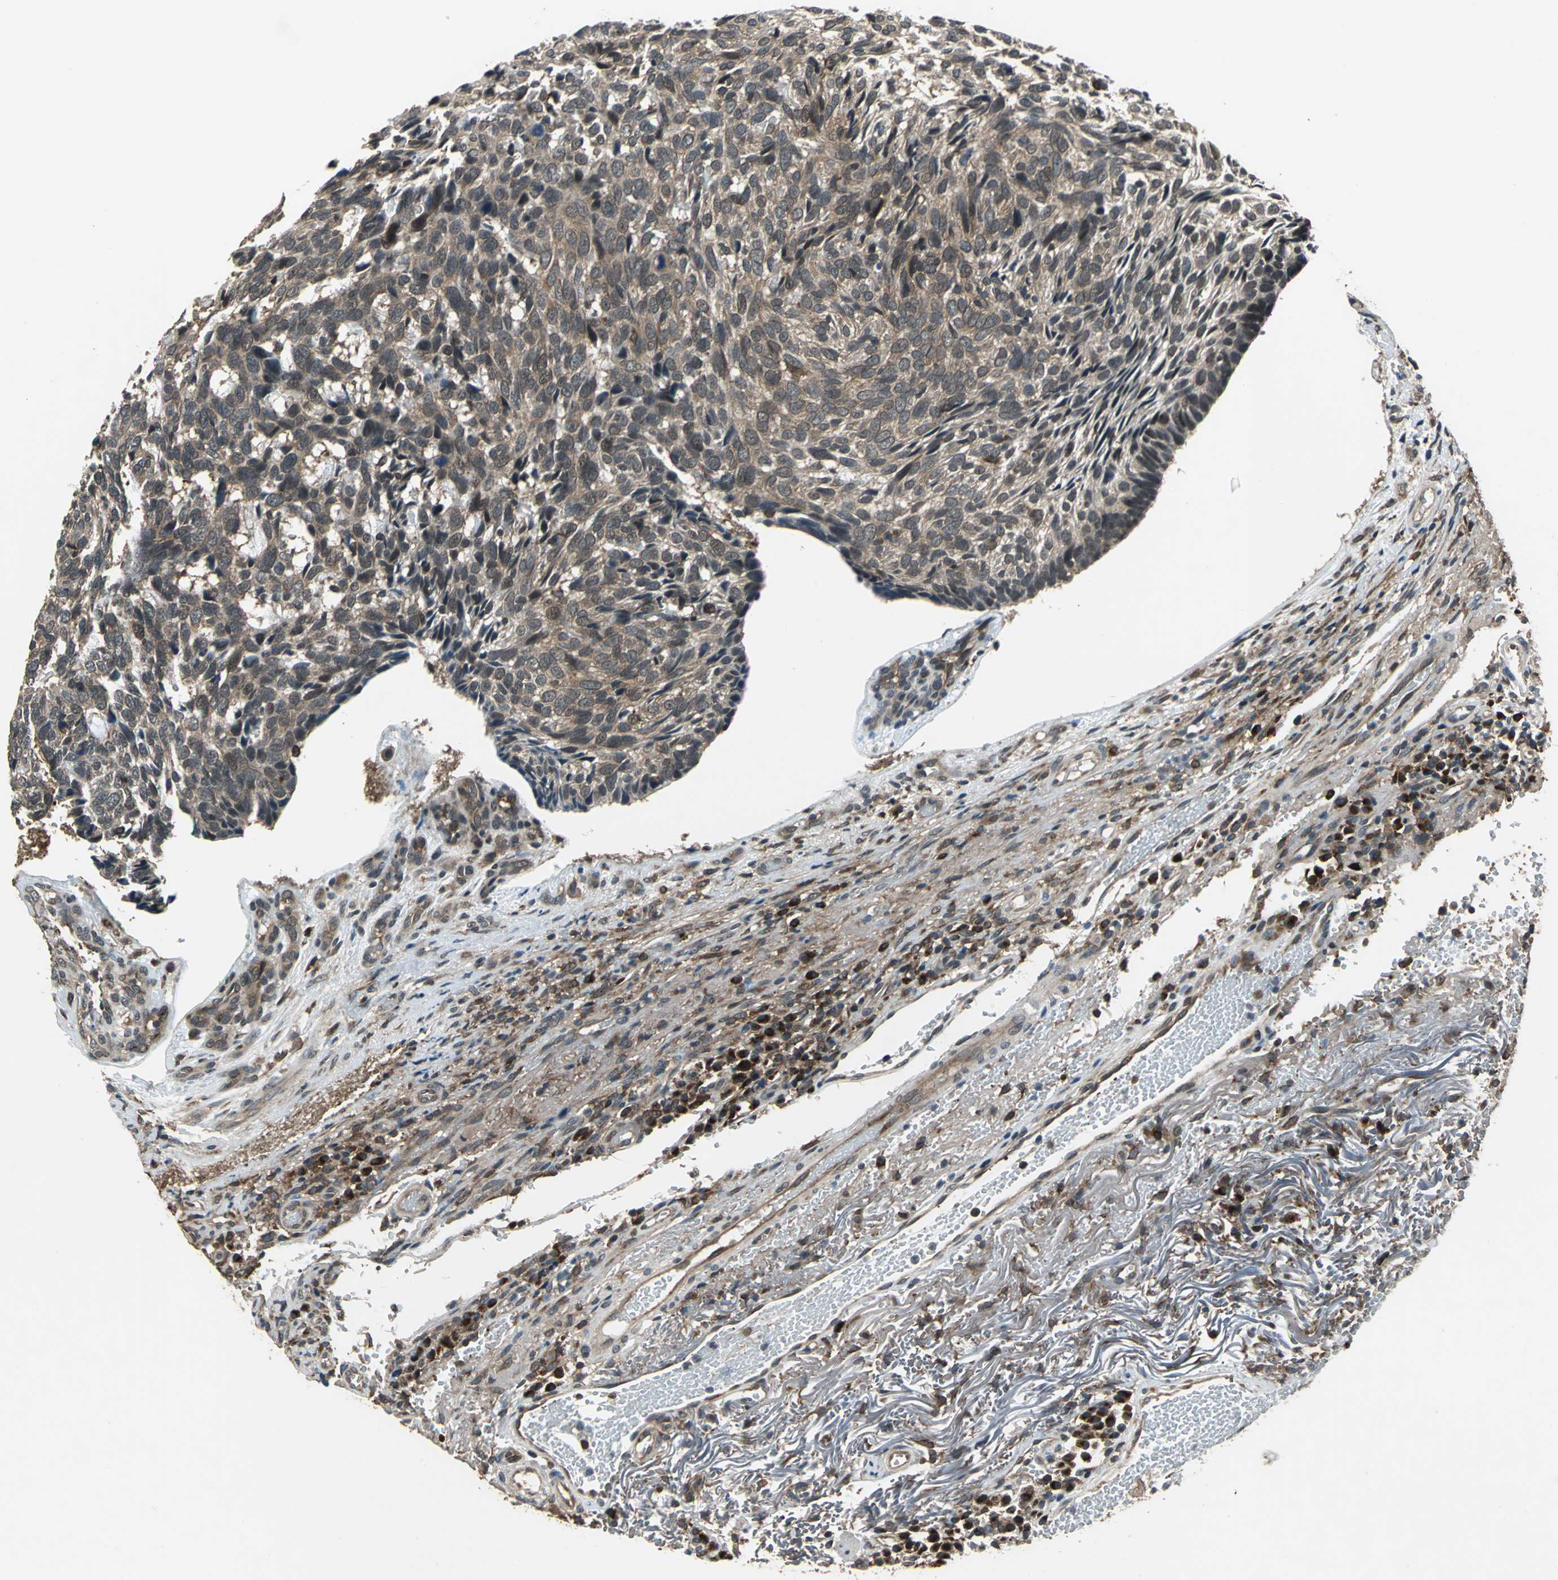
{"staining": {"intensity": "moderate", "quantity": ">75%", "location": "cytoplasmic/membranous"}, "tissue": "skin cancer", "cell_type": "Tumor cells", "image_type": "cancer", "snomed": [{"axis": "morphology", "description": "Basal cell carcinoma"}, {"axis": "topography", "description": "Skin"}], "caption": "IHC (DAB) staining of human basal cell carcinoma (skin) demonstrates moderate cytoplasmic/membranous protein staining in approximately >75% of tumor cells. (DAB IHC with brightfield microscopy, high magnification).", "gene": "NFKBIE", "patient": {"sex": "male", "age": 72}}